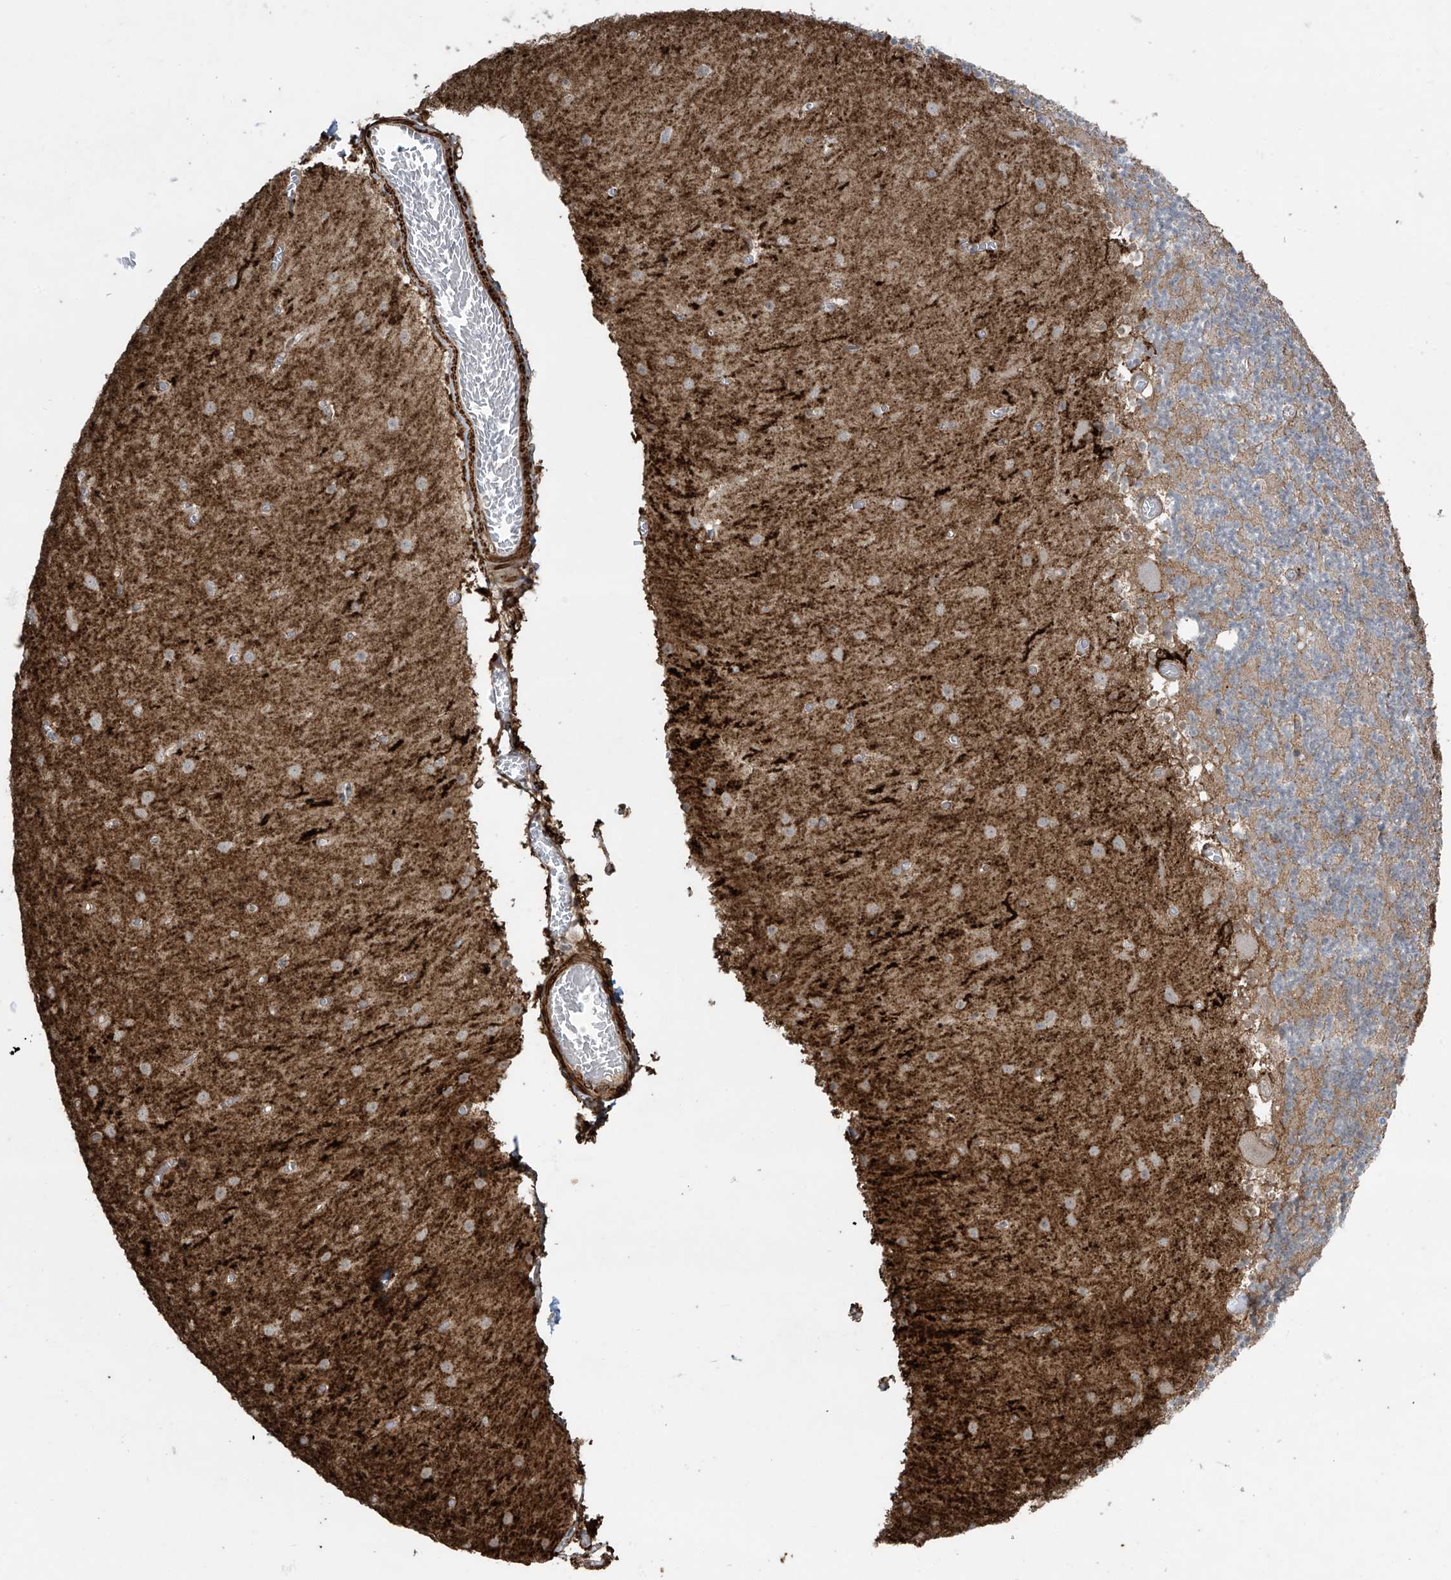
{"staining": {"intensity": "negative", "quantity": "none", "location": "none"}, "tissue": "cerebellum", "cell_type": "Cells in granular layer", "image_type": "normal", "snomed": [{"axis": "morphology", "description": "Normal tissue, NOS"}, {"axis": "topography", "description": "Cerebellum"}], "caption": "Cells in granular layer are negative for protein expression in normal human cerebellum.", "gene": "RASGEF1A", "patient": {"sex": "female", "age": 28}}